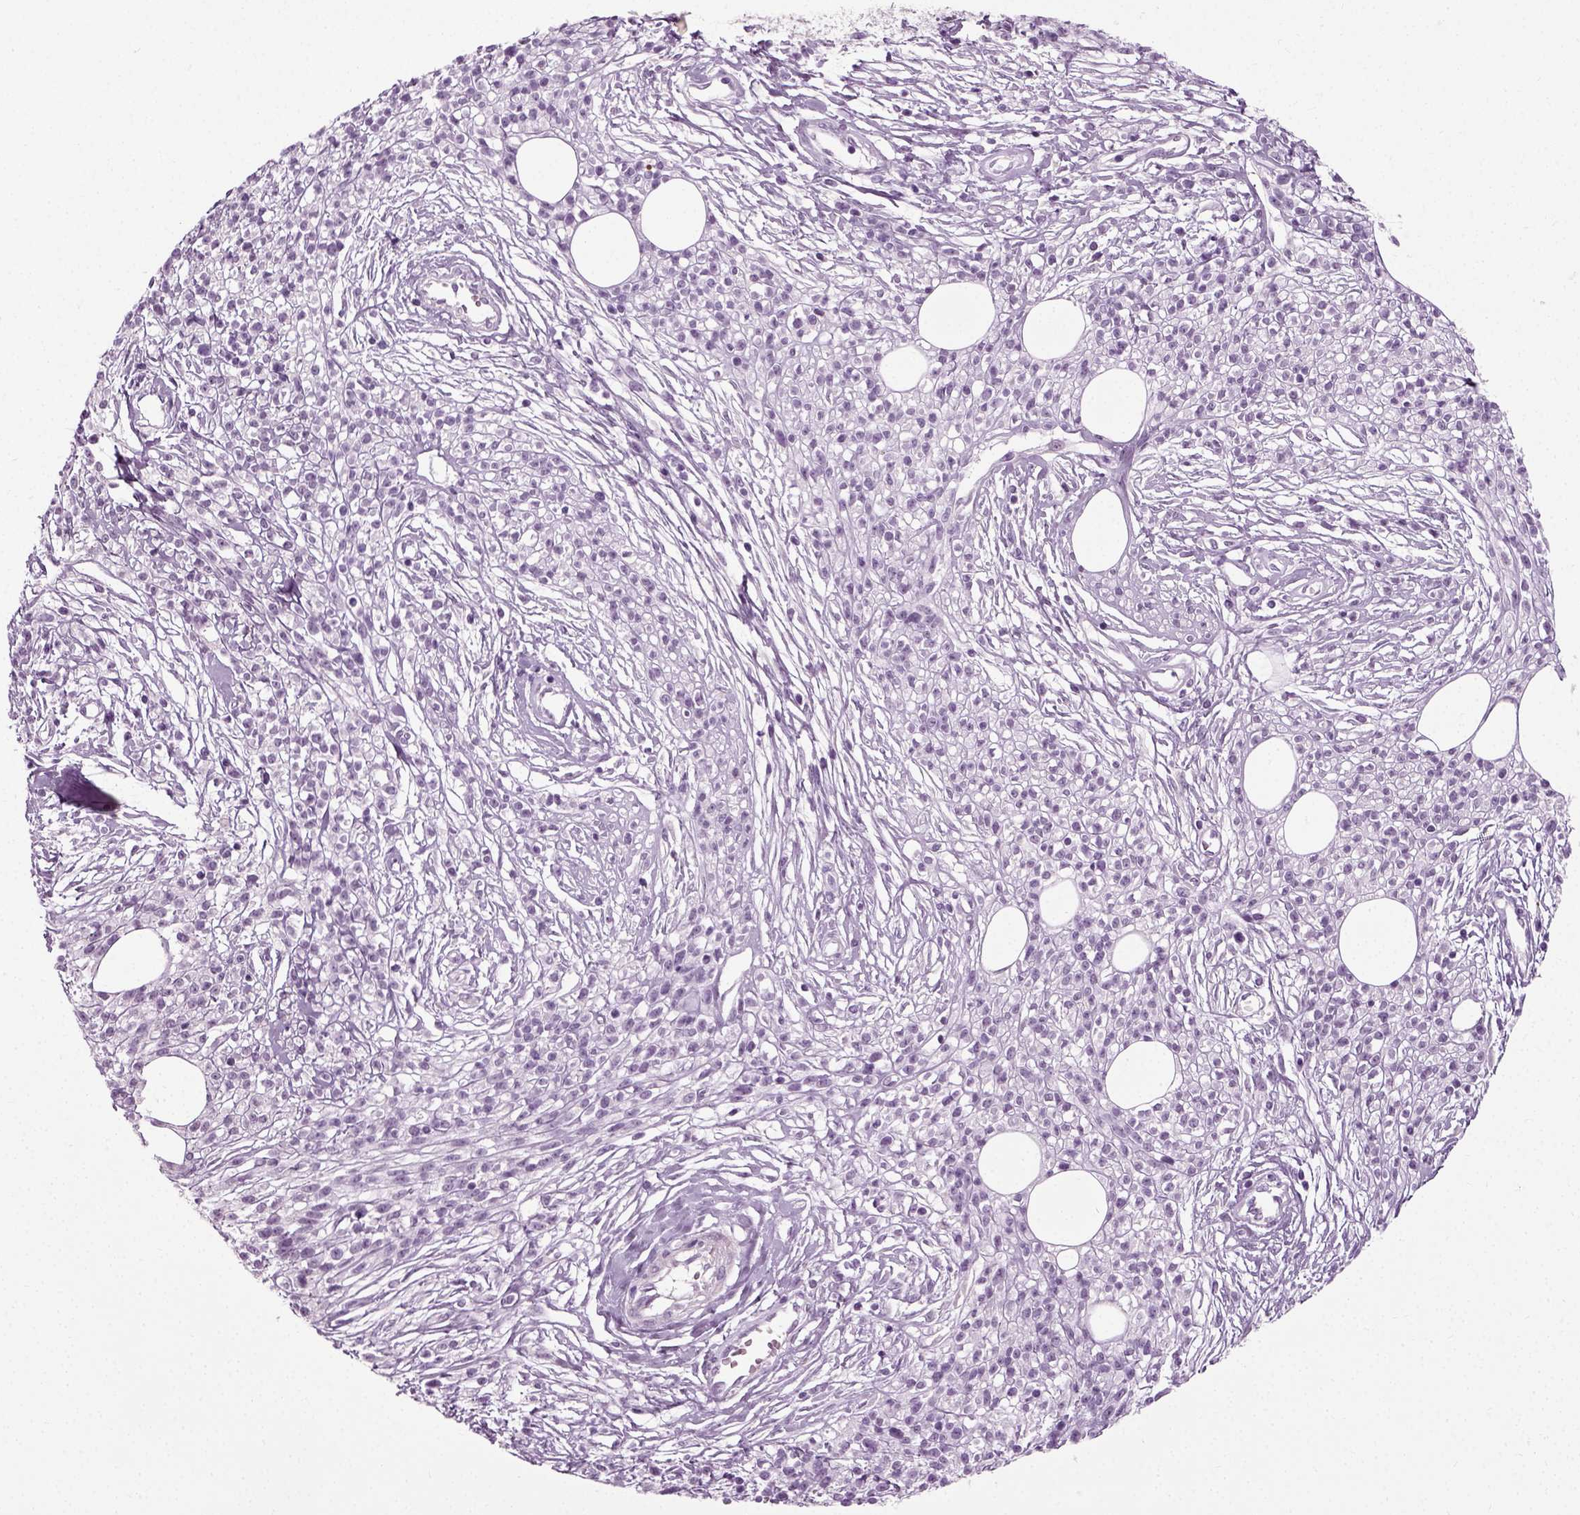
{"staining": {"intensity": "negative", "quantity": "none", "location": "none"}, "tissue": "melanoma", "cell_type": "Tumor cells", "image_type": "cancer", "snomed": [{"axis": "morphology", "description": "Malignant melanoma, NOS"}, {"axis": "topography", "description": "Skin"}, {"axis": "topography", "description": "Skin of trunk"}], "caption": "Immunohistochemical staining of malignant melanoma demonstrates no significant staining in tumor cells.", "gene": "SCG5", "patient": {"sex": "male", "age": 74}}